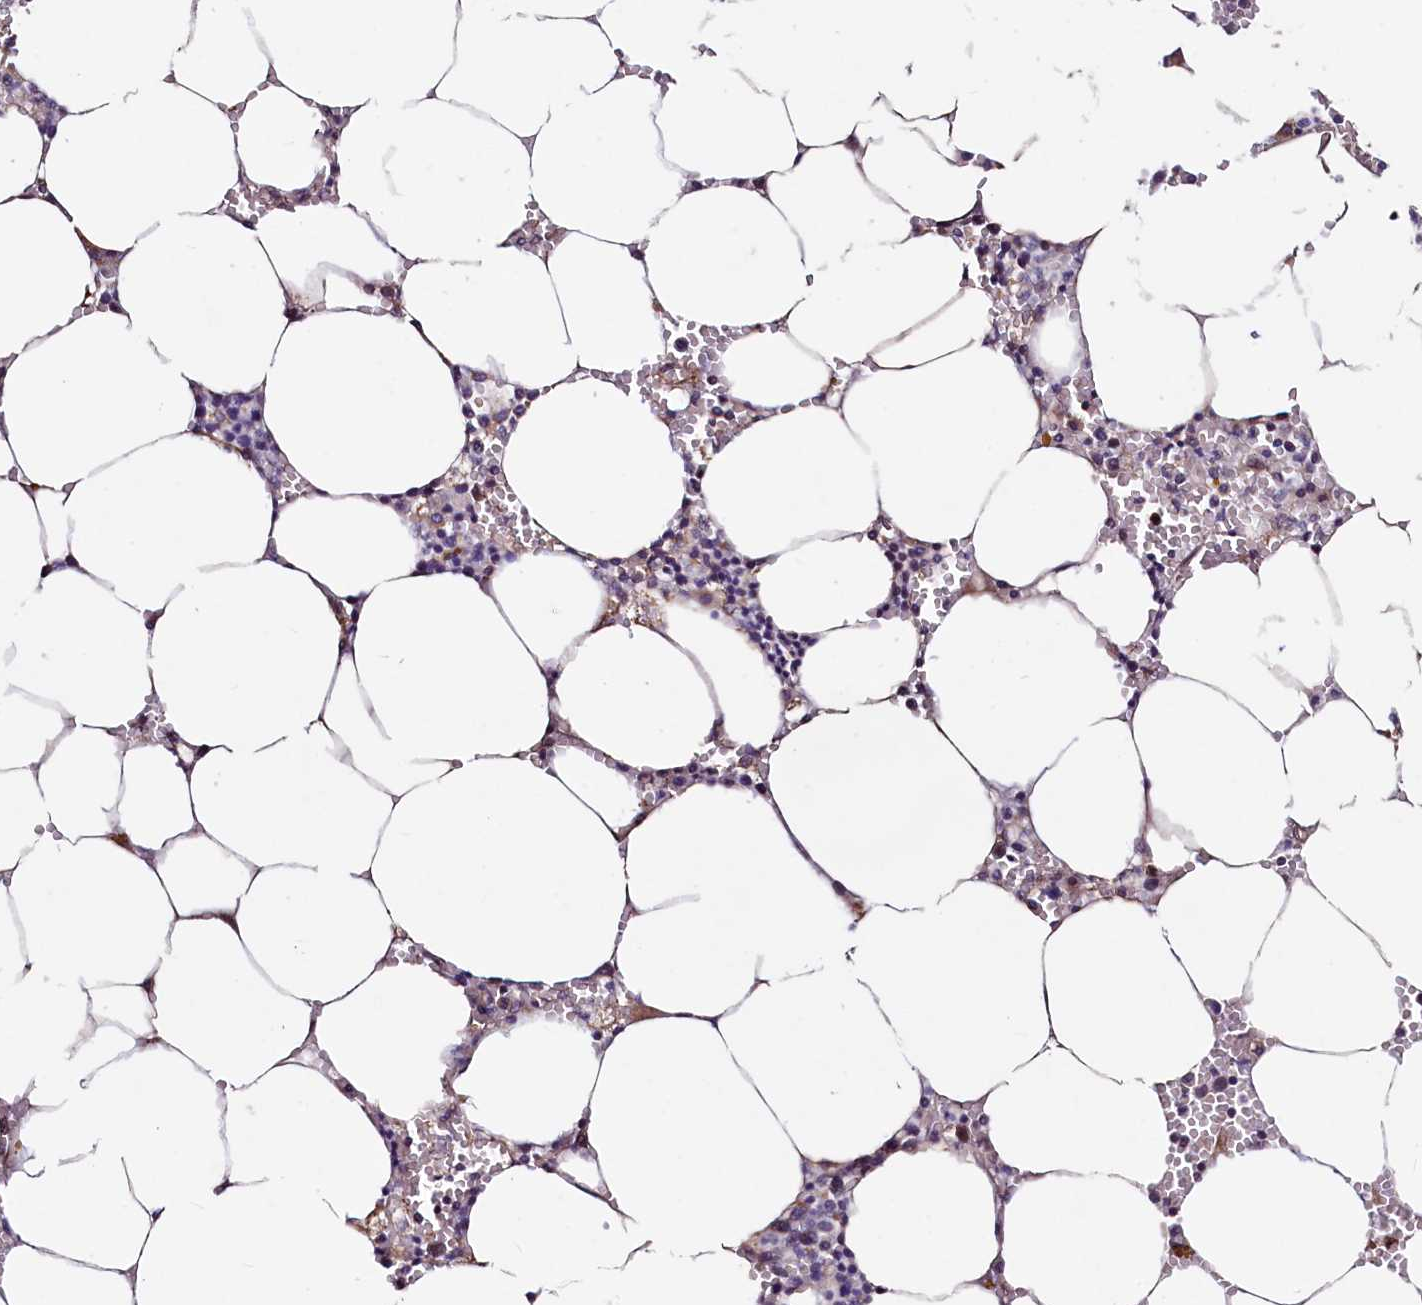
{"staining": {"intensity": "weak", "quantity": "<25%", "location": "cytoplasmic/membranous"}, "tissue": "bone marrow", "cell_type": "Hematopoietic cells", "image_type": "normal", "snomed": [{"axis": "morphology", "description": "Normal tissue, NOS"}, {"axis": "topography", "description": "Bone marrow"}], "caption": "Immunohistochemistry (IHC) of benign bone marrow displays no staining in hematopoietic cells.", "gene": "PALM", "patient": {"sex": "male", "age": 70}}